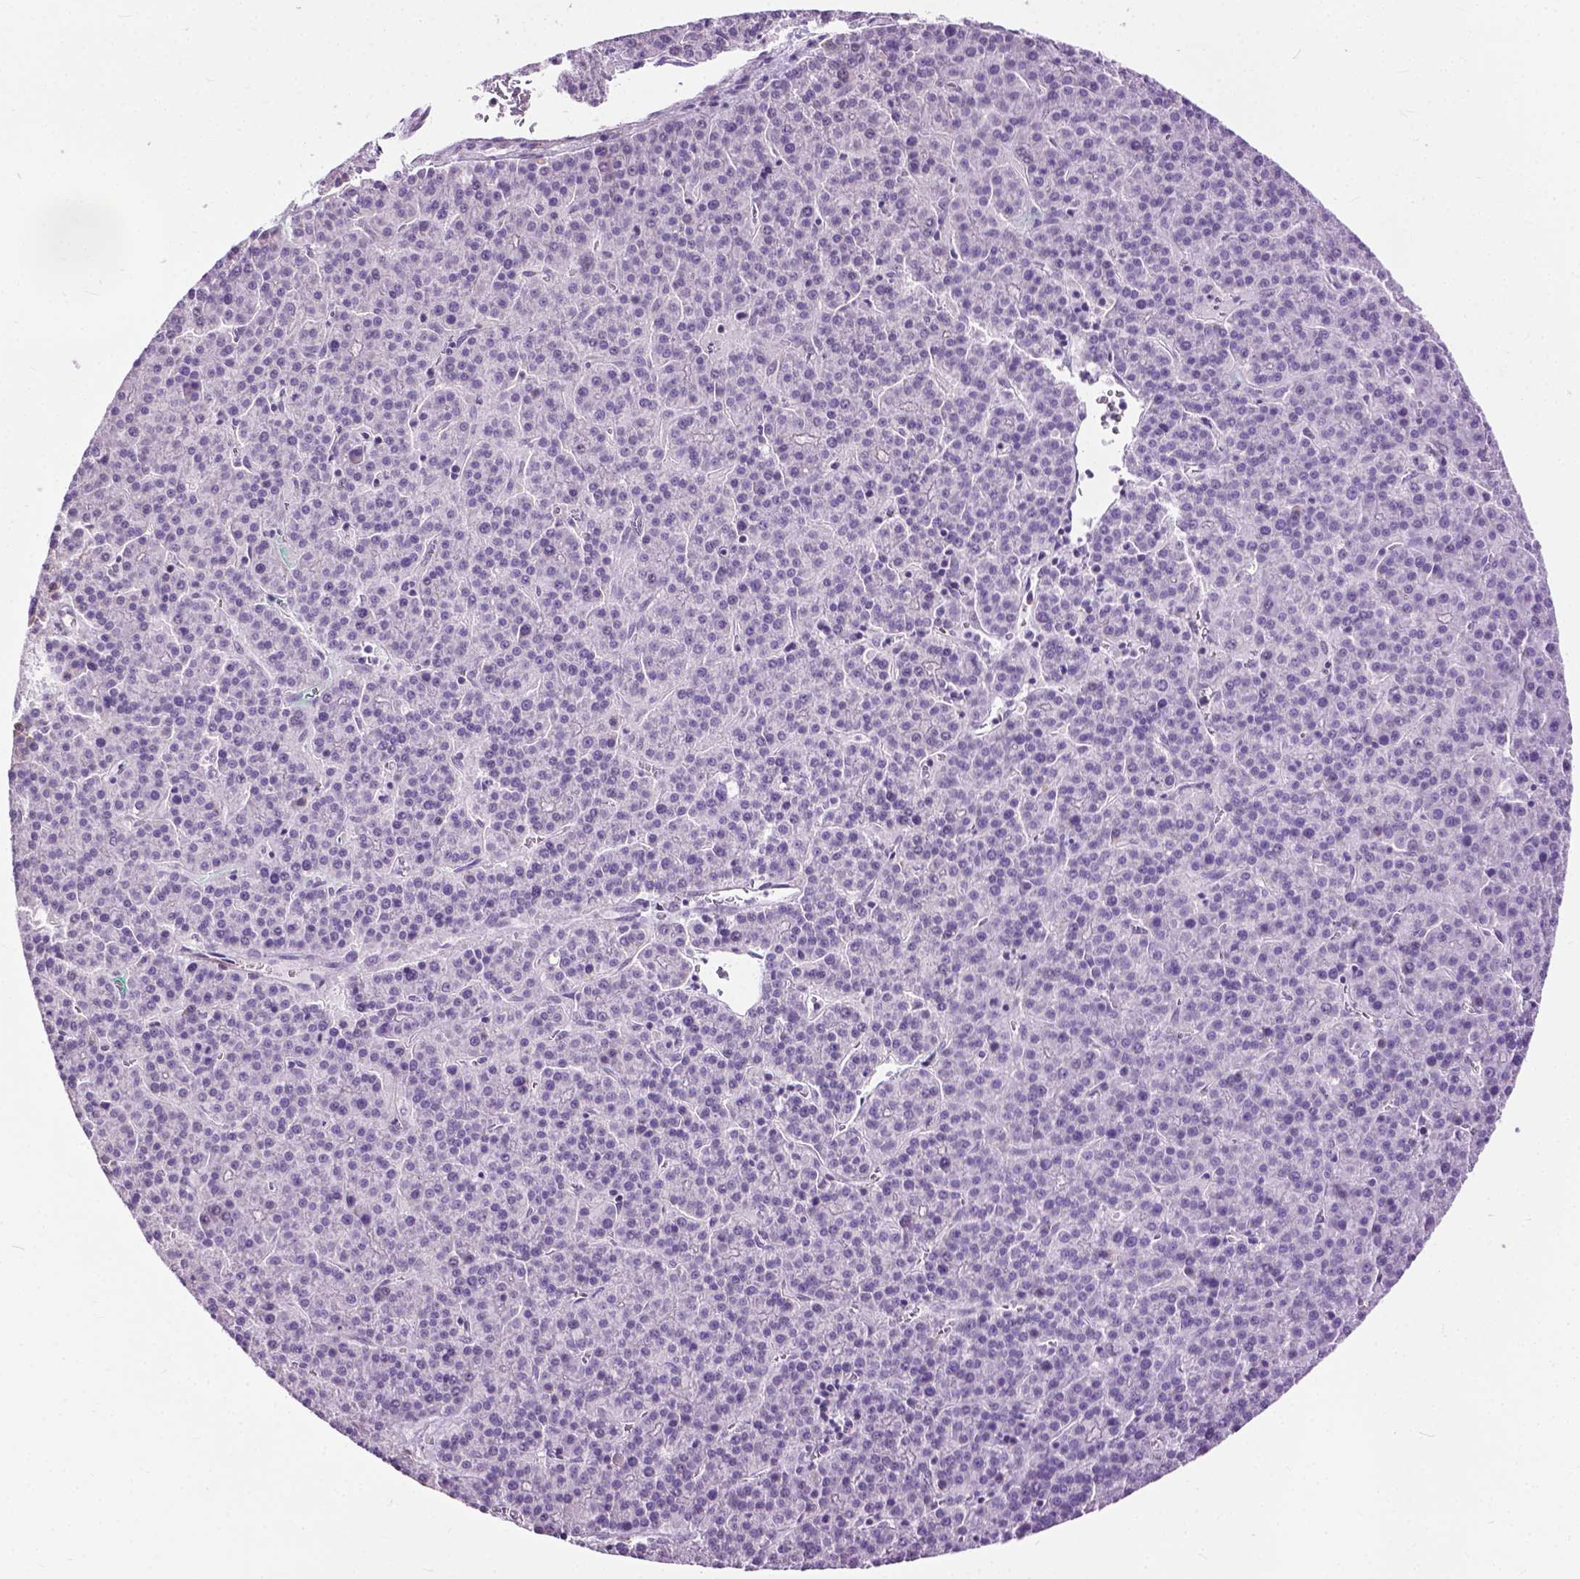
{"staining": {"intensity": "negative", "quantity": "none", "location": "none"}, "tissue": "liver cancer", "cell_type": "Tumor cells", "image_type": "cancer", "snomed": [{"axis": "morphology", "description": "Carcinoma, Hepatocellular, NOS"}, {"axis": "topography", "description": "Liver"}], "caption": "An image of human liver hepatocellular carcinoma is negative for staining in tumor cells. Nuclei are stained in blue.", "gene": "GPR37L1", "patient": {"sex": "female", "age": 58}}